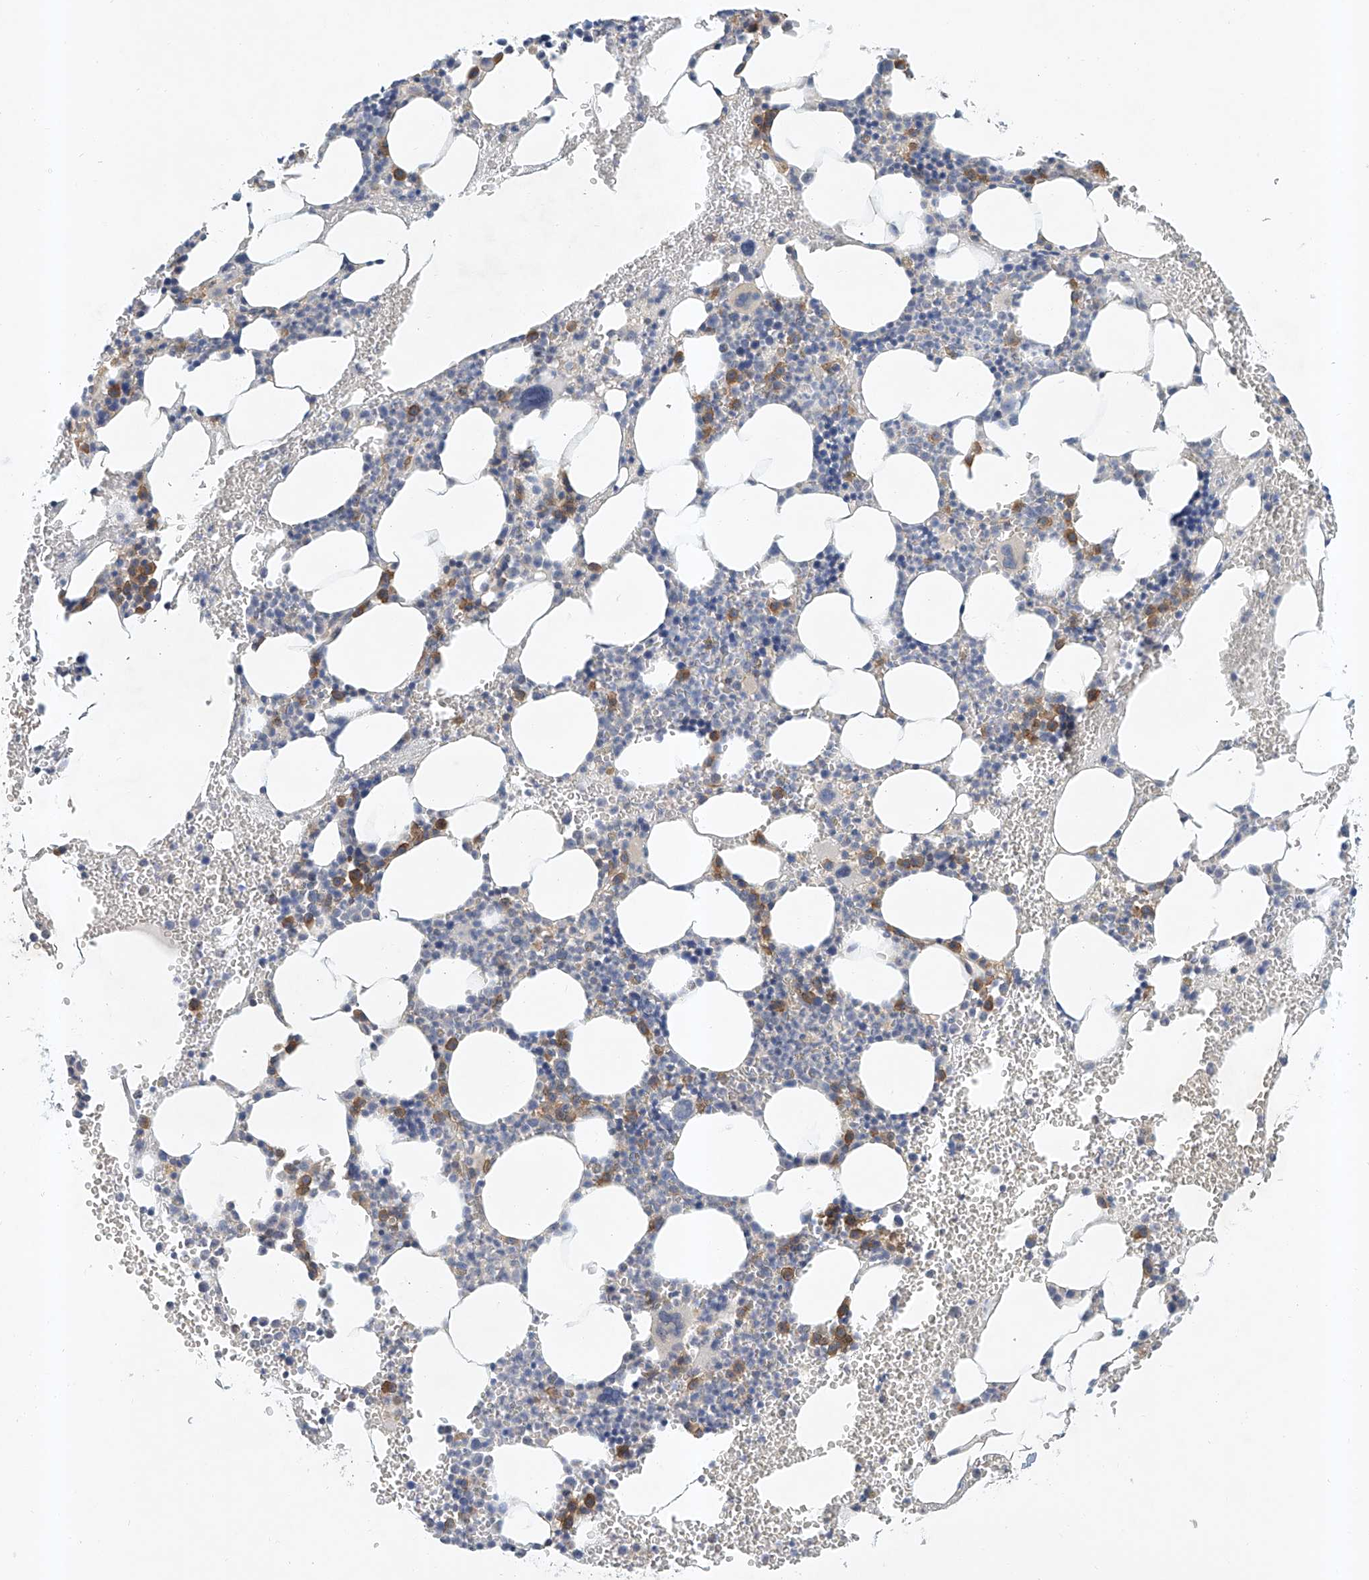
{"staining": {"intensity": "moderate", "quantity": "<25%", "location": "cytoplasmic/membranous"}, "tissue": "bone marrow", "cell_type": "Hematopoietic cells", "image_type": "normal", "snomed": [{"axis": "morphology", "description": "Normal tissue, NOS"}, {"axis": "morphology", "description": "Inflammation, NOS"}, {"axis": "topography", "description": "Bone marrow"}], "caption": "This is an image of IHC staining of normal bone marrow, which shows moderate staining in the cytoplasmic/membranous of hematopoietic cells.", "gene": "CARMIL1", "patient": {"sex": "female", "age": 78}}